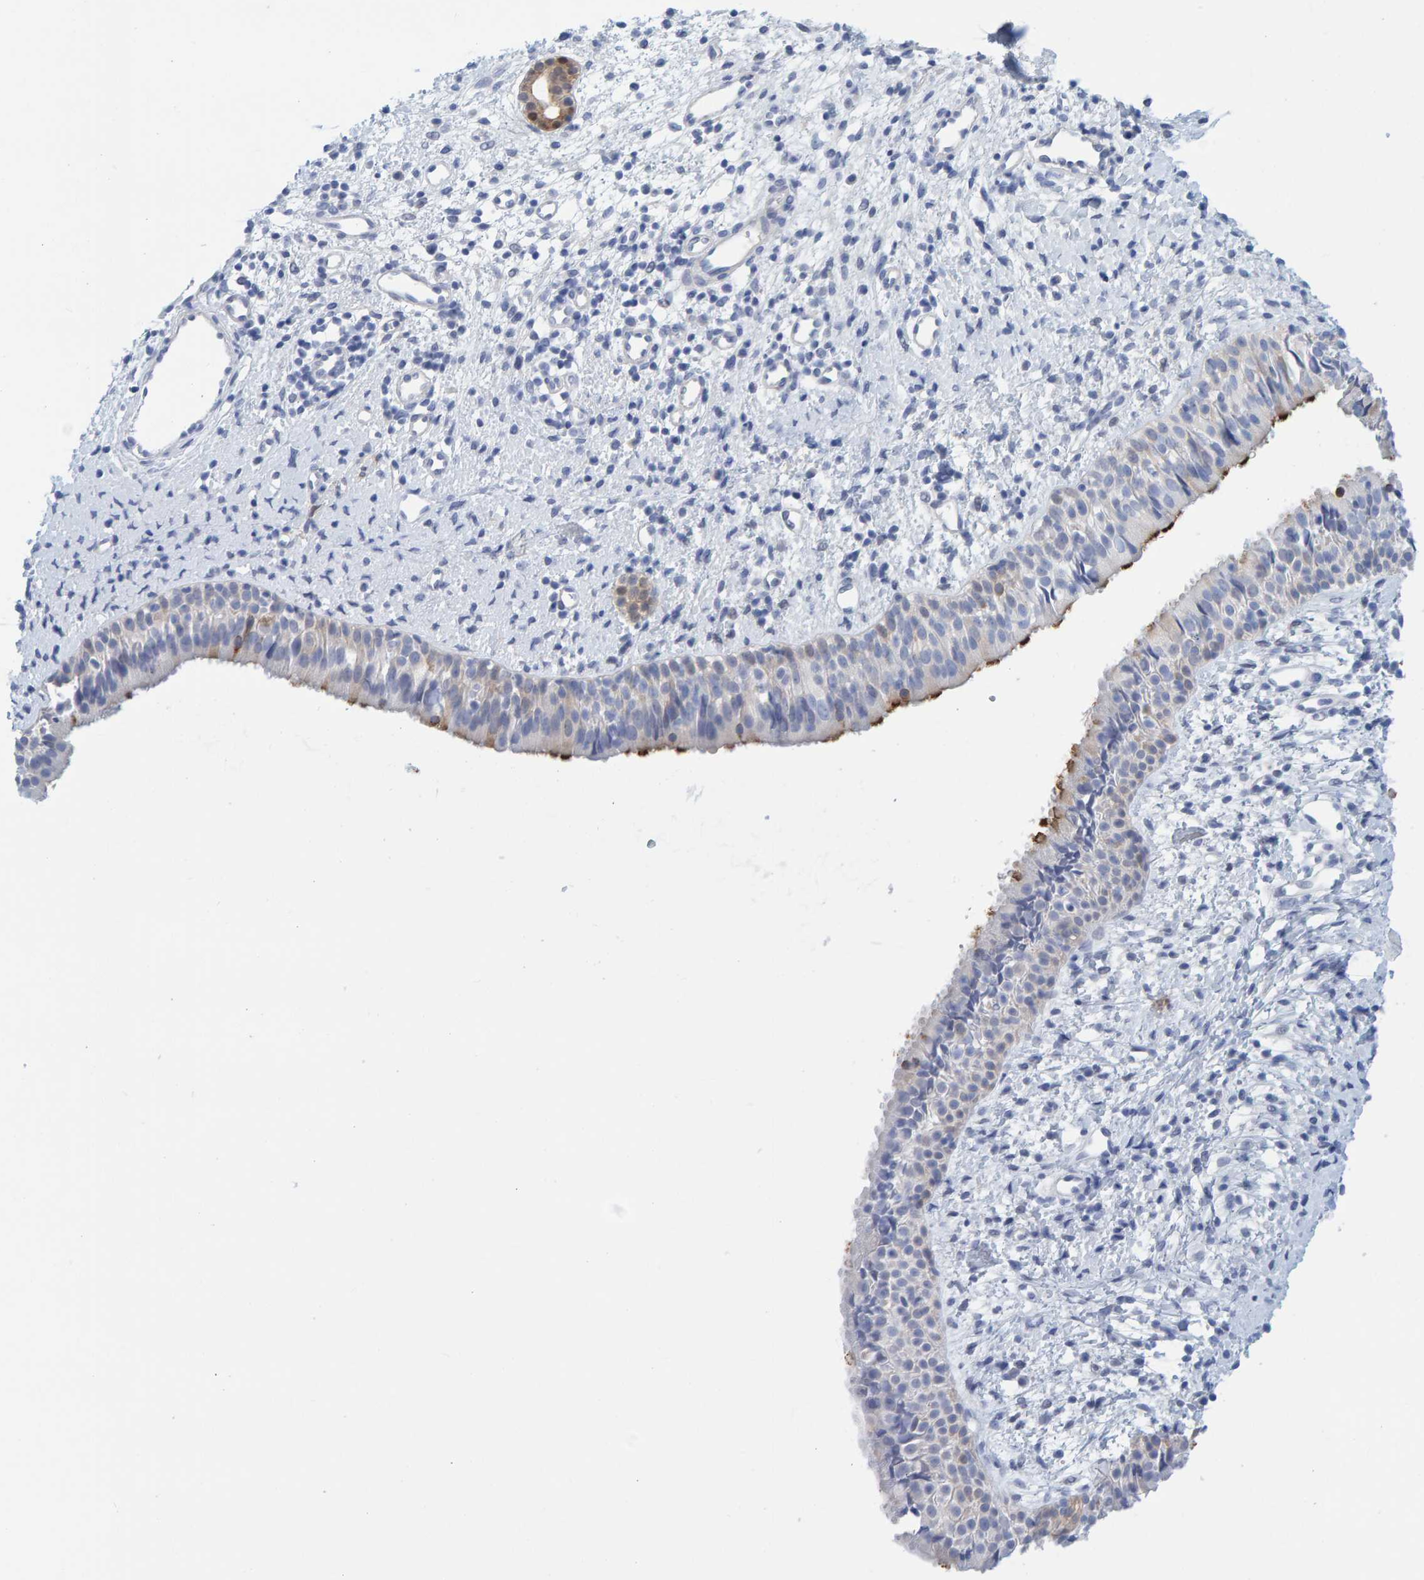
{"staining": {"intensity": "strong", "quantity": "25%-75%", "location": "cytoplasmic/membranous"}, "tissue": "nasopharynx", "cell_type": "Respiratory epithelial cells", "image_type": "normal", "snomed": [{"axis": "morphology", "description": "Normal tissue, NOS"}, {"axis": "topography", "description": "Nasopharynx"}], "caption": "Immunohistochemistry (IHC) of benign human nasopharynx shows high levels of strong cytoplasmic/membranous expression in approximately 25%-75% of respiratory epithelial cells. (Brightfield microscopy of DAB IHC at high magnification).", "gene": "KLHL11", "patient": {"sex": "male", "age": 22}}